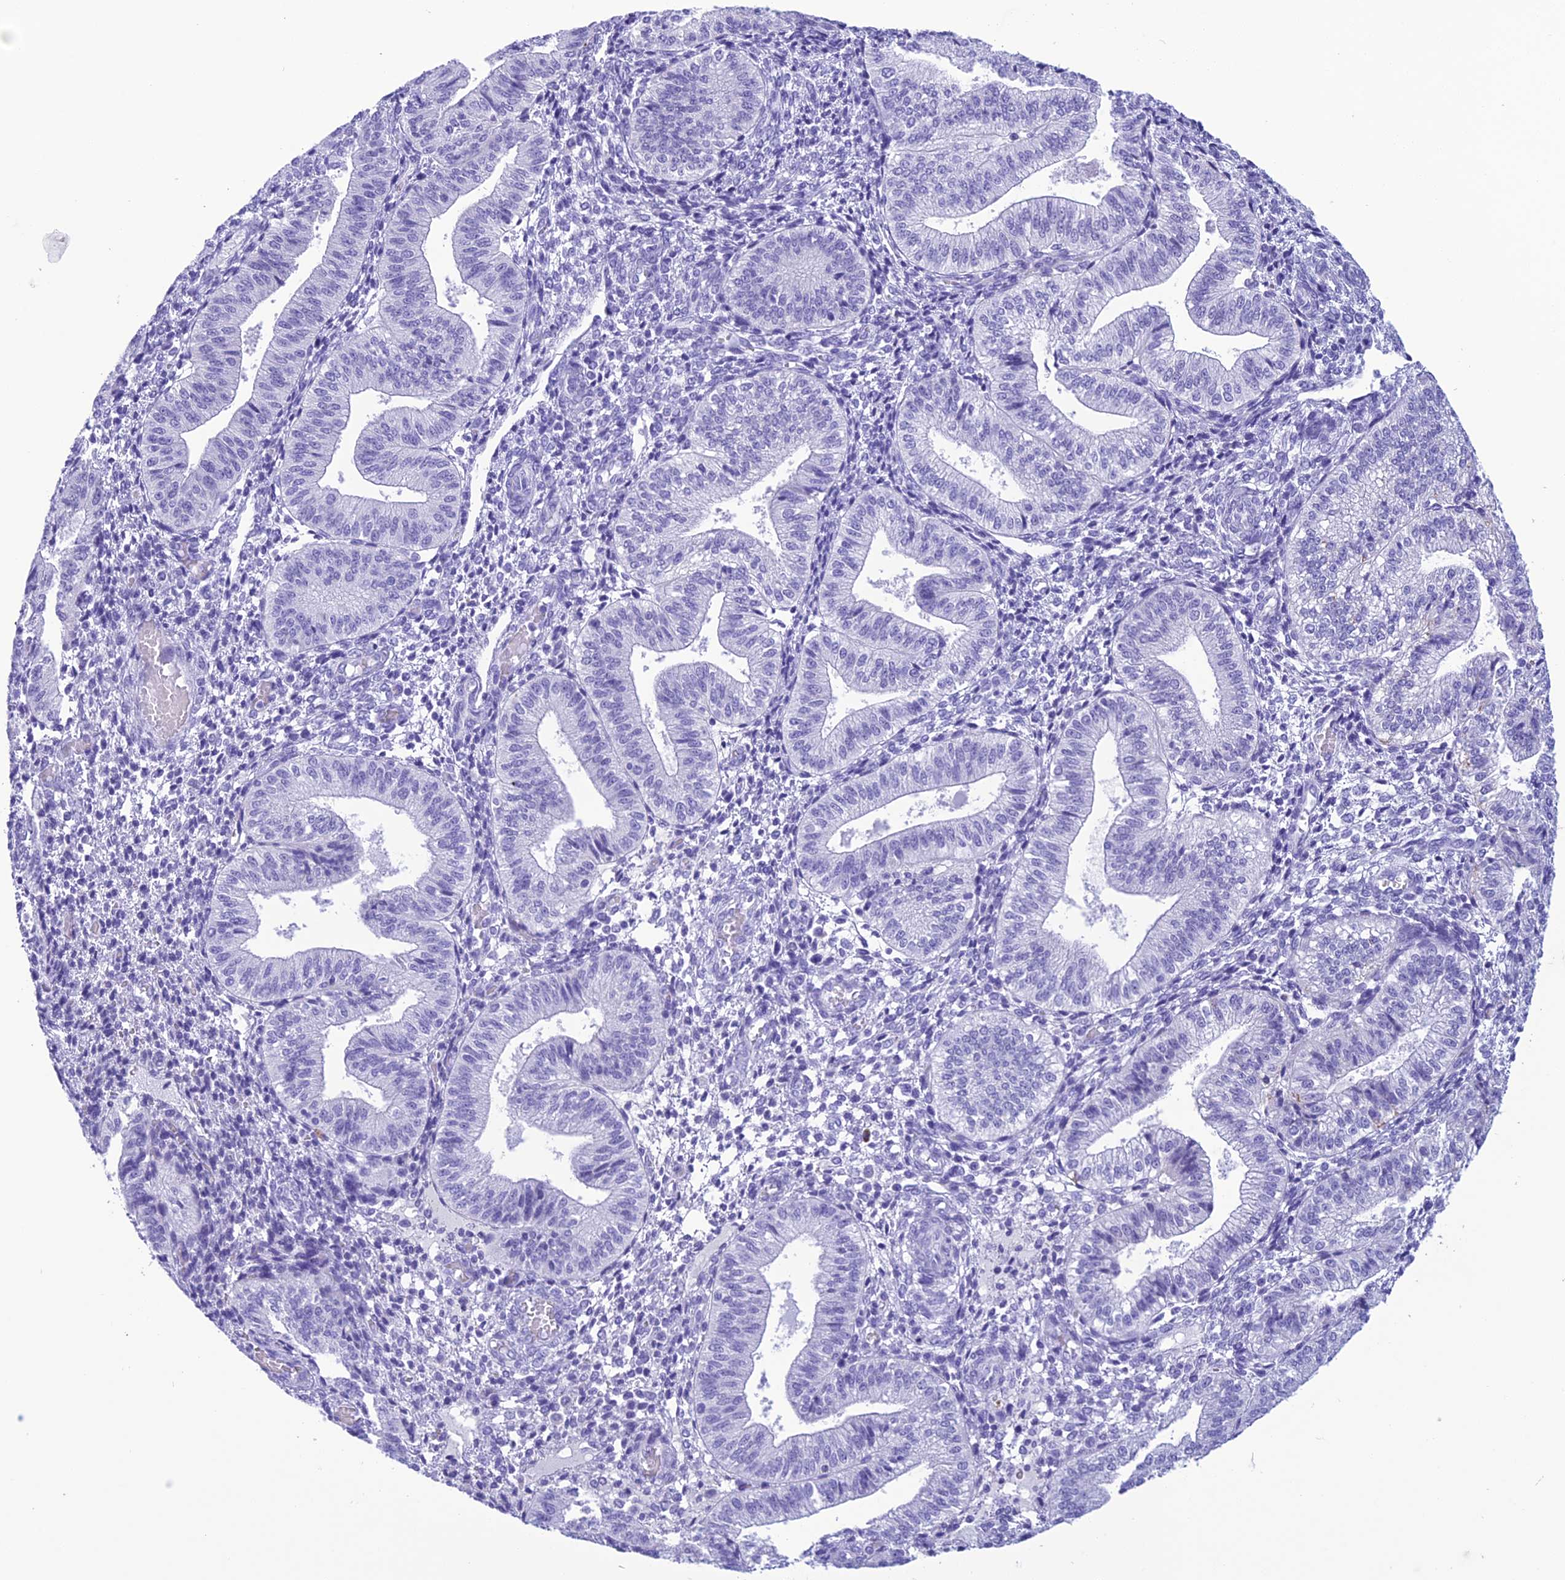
{"staining": {"intensity": "negative", "quantity": "none", "location": "none"}, "tissue": "endometrium", "cell_type": "Cells in endometrial stroma", "image_type": "normal", "snomed": [{"axis": "morphology", "description": "Normal tissue, NOS"}, {"axis": "topography", "description": "Endometrium"}], "caption": "A micrograph of endometrium stained for a protein exhibits no brown staining in cells in endometrial stroma. (Stains: DAB immunohistochemistry (IHC) with hematoxylin counter stain, Microscopy: brightfield microscopy at high magnification).", "gene": "TRAM1L1", "patient": {"sex": "female", "age": 34}}